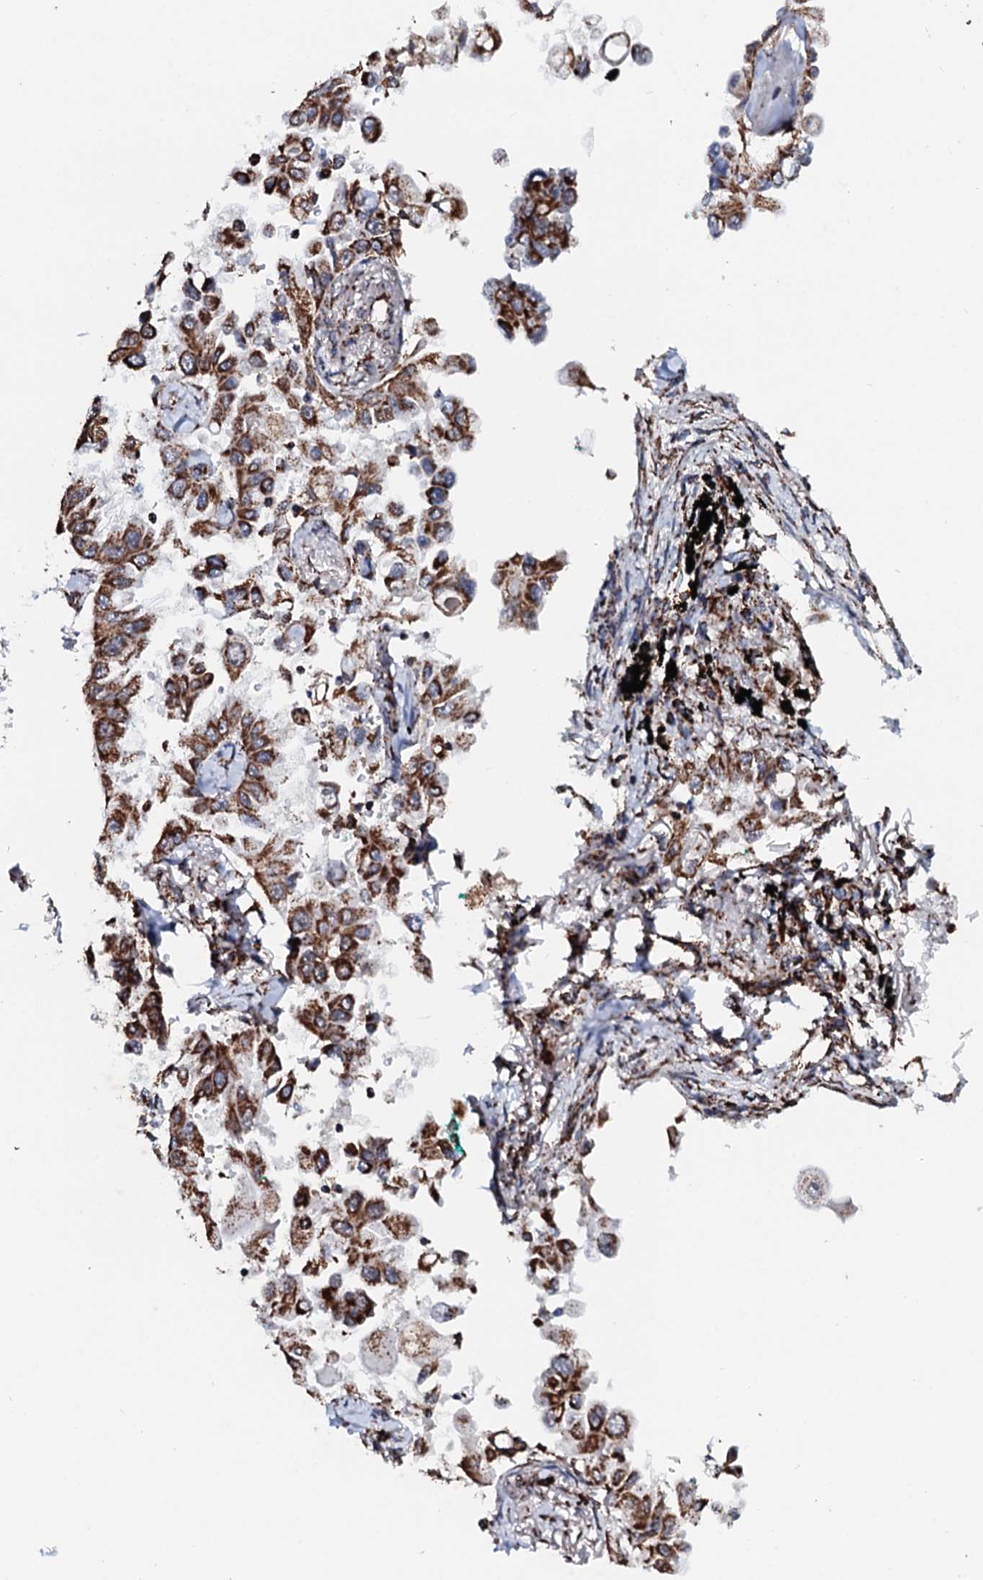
{"staining": {"intensity": "strong", "quantity": ">75%", "location": "cytoplasmic/membranous"}, "tissue": "lung cancer", "cell_type": "Tumor cells", "image_type": "cancer", "snomed": [{"axis": "morphology", "description": "Adenocarcinoma, NOS"}, {"axis": "topography", "description": "Lung"}], "caption": "This image shows immunohistochemistry (IHC) staining of lung cancer, with high strong cytoplasmic/membranous positivity in about >75% of tumor cells.", "gene": "SECISBP2L", "patient": {"sex": "female", "age": 67}}